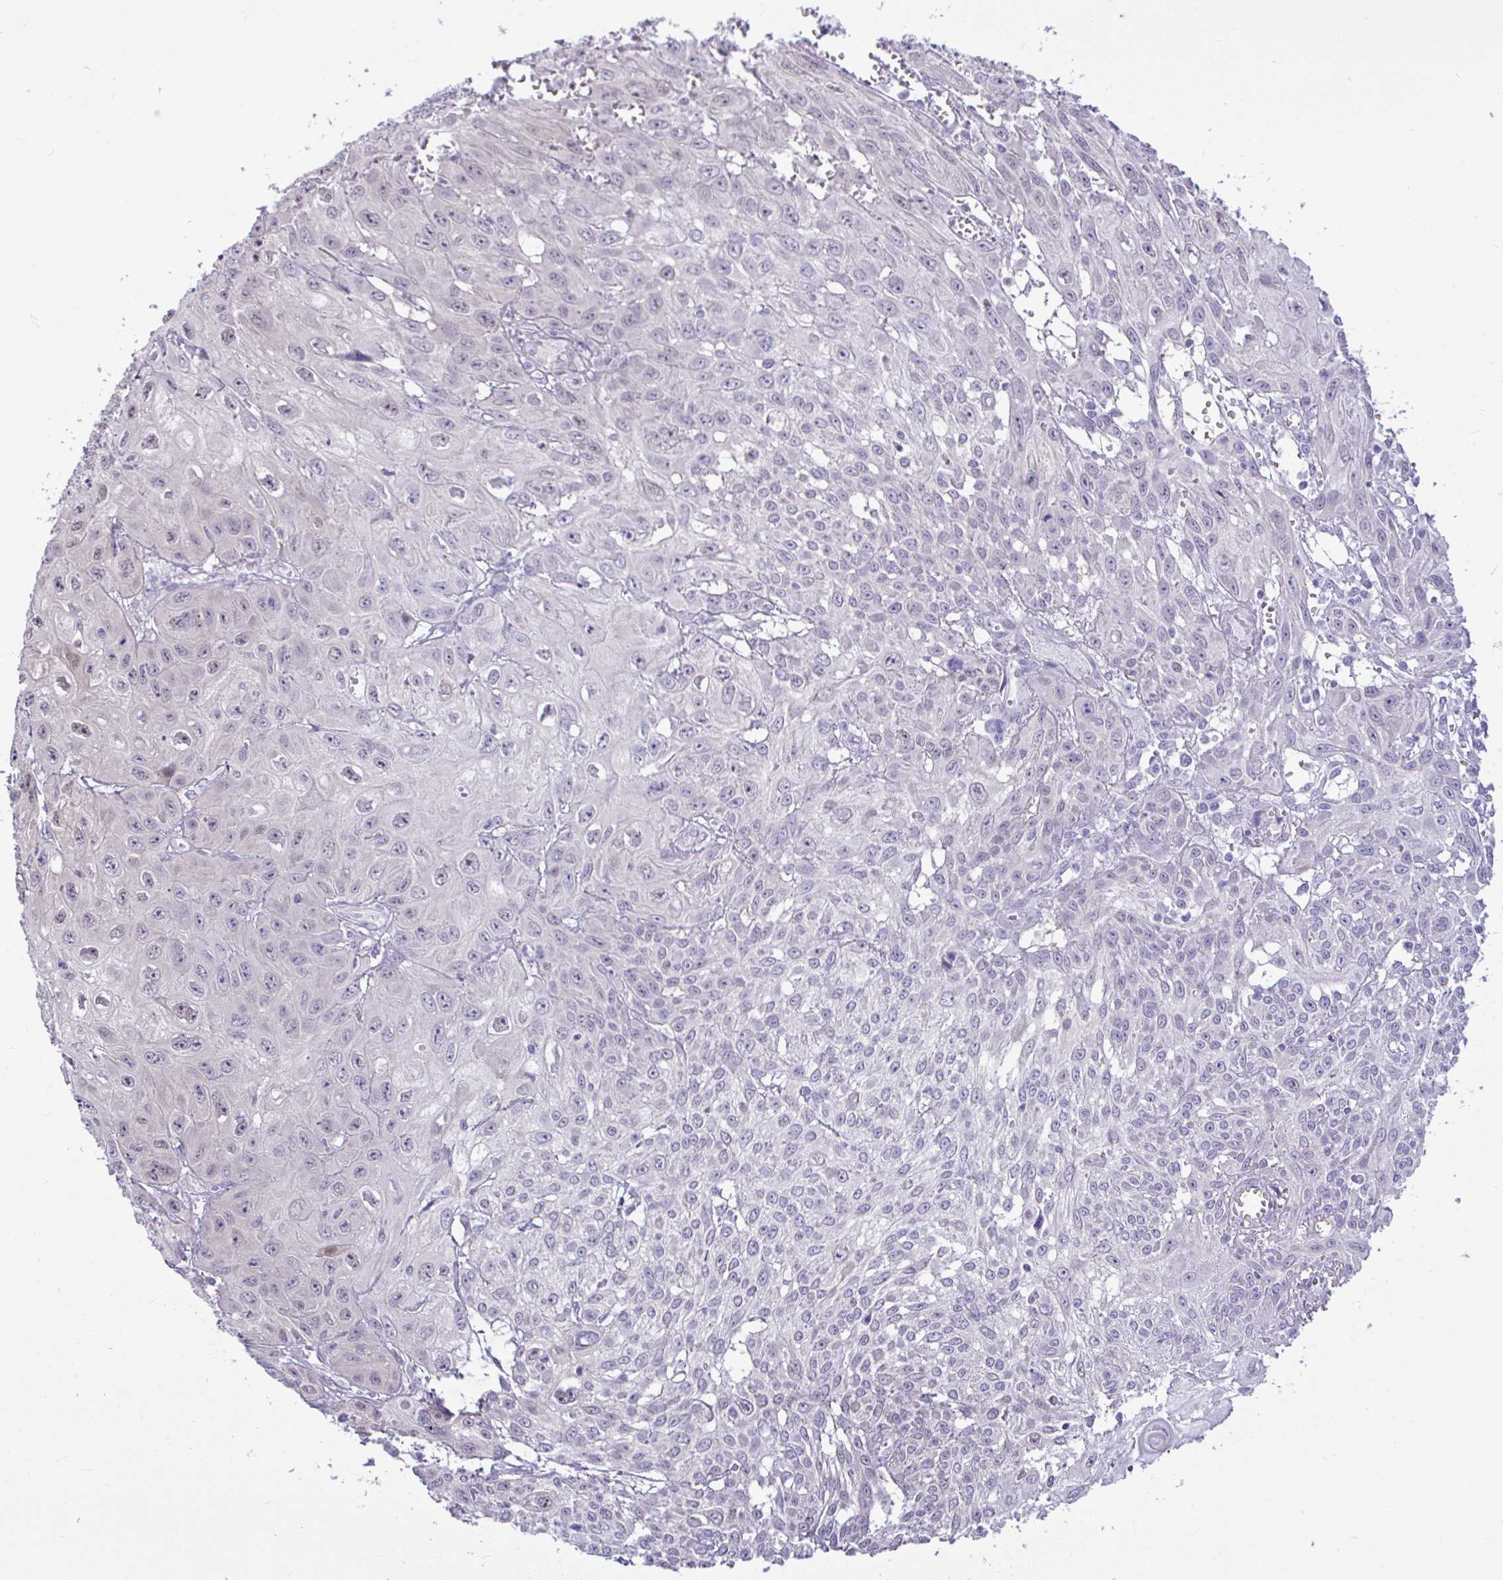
{"staining": {"intensity": "negative", "quantity": "none", "location": "none"}, "tissue": "skin cancer", "cell_type": "Tumor cells", "image_type": "cancer", "snomed": [{"axis": "morphology", "description": "Squamous cell carcinoma, NOS"}, {"axis": "topography", "description": "Skin"}, {"axis": "topography", "description": "Vulva"}], "caption": "A micrograph of skin cancer (squamous cell carcinoma) stained for a protein exhibits no brown staining in tumor cells.", "gene": "ZNF485", "patient": {"sex": "female", "age": 71}}